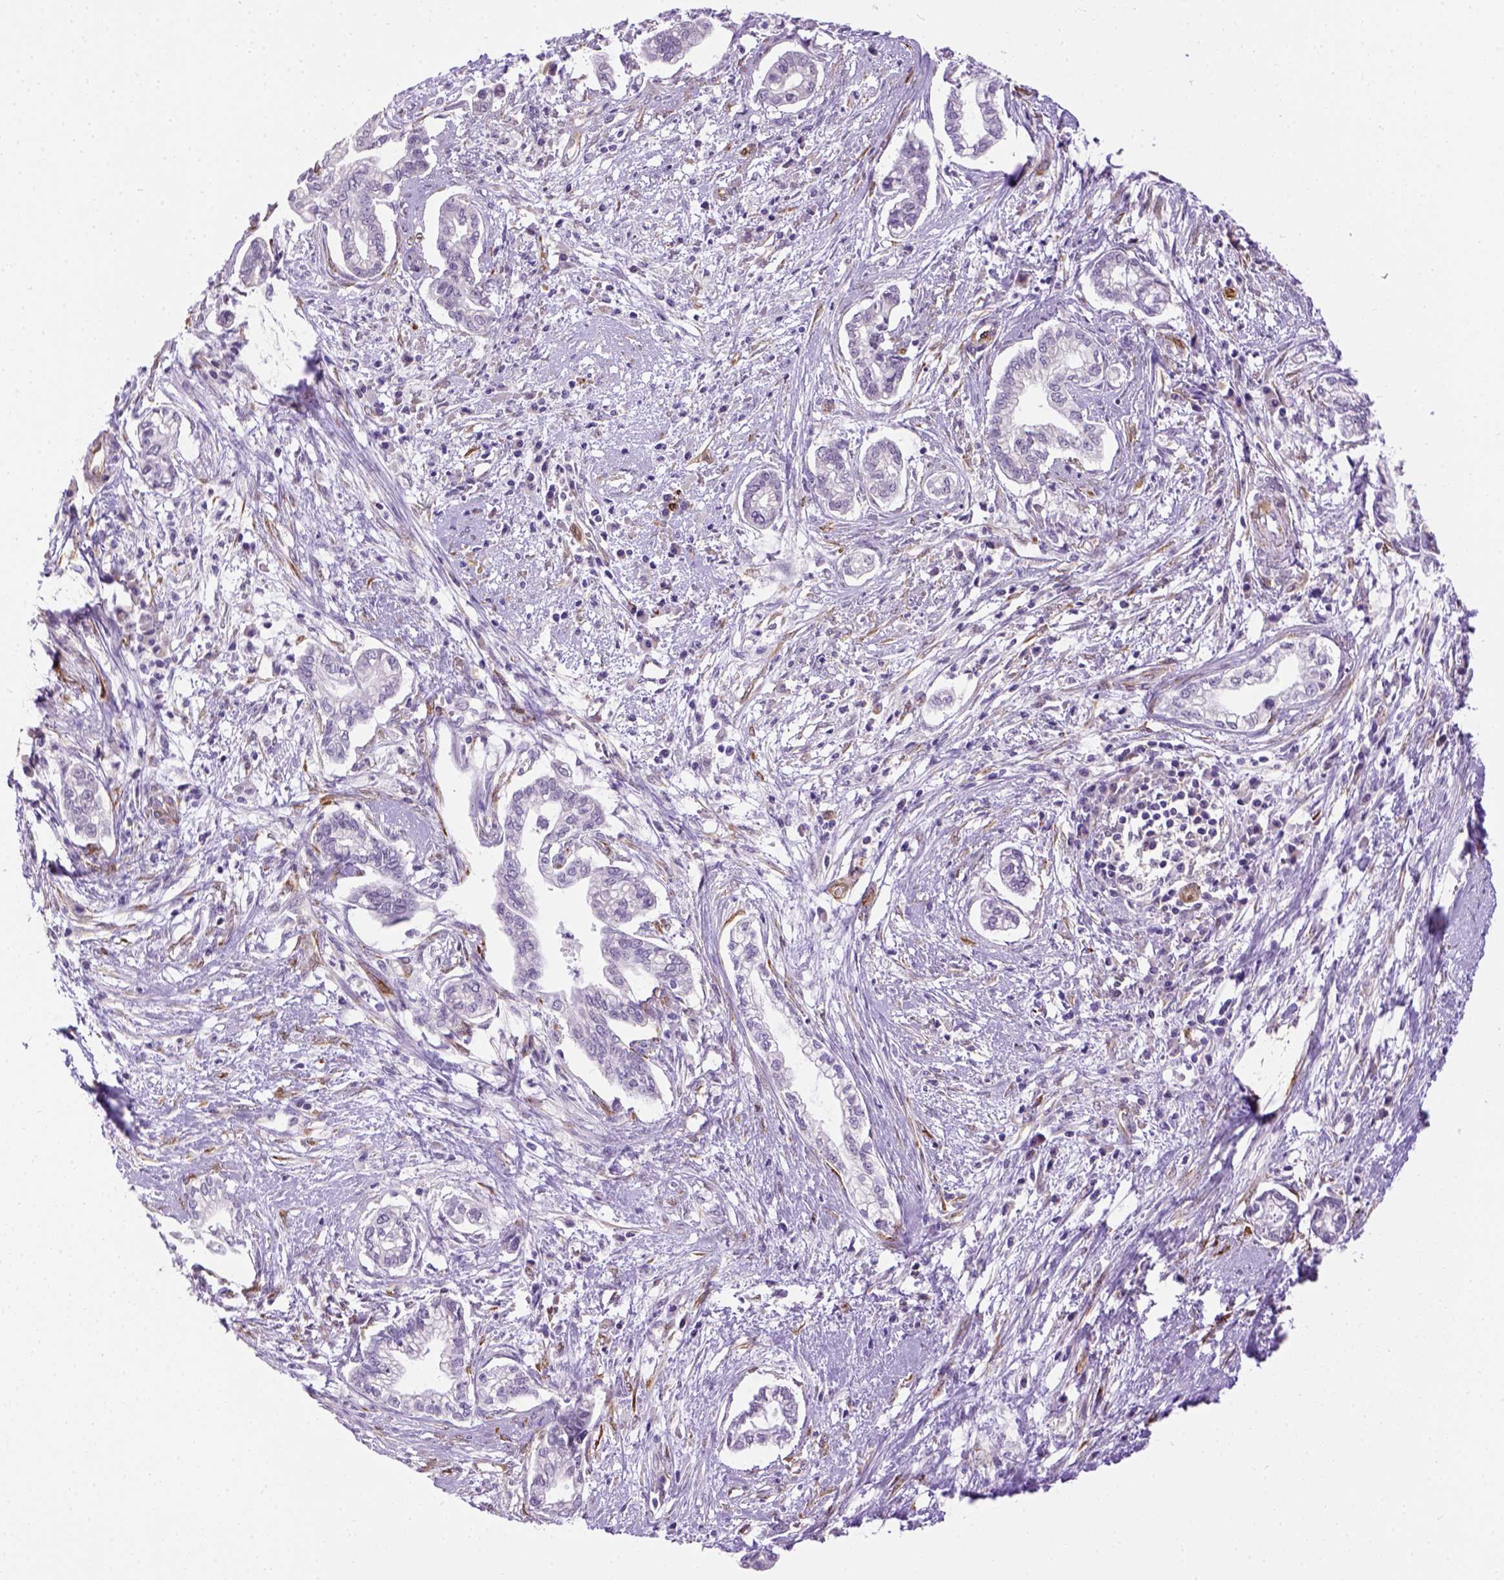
{"staining": {"intensity": "negative", "quantity": "none", "location": "none"}, "tissue": "cervical cancer", "cell_type": "Tumor cells", "image_type": "cancer", "snomed": [{"axis": "morphology", "description": "Adenocarcinoma, NOS"}, {"axis": "topography", "description": "Cervix"}], "caption": "Immunohistochemistry image of cervical cancer stained for a protein (brown), which shows no expression in tumor cells.", "gene": "KAZN", "patient": {"sex": "female", "age": 62}}